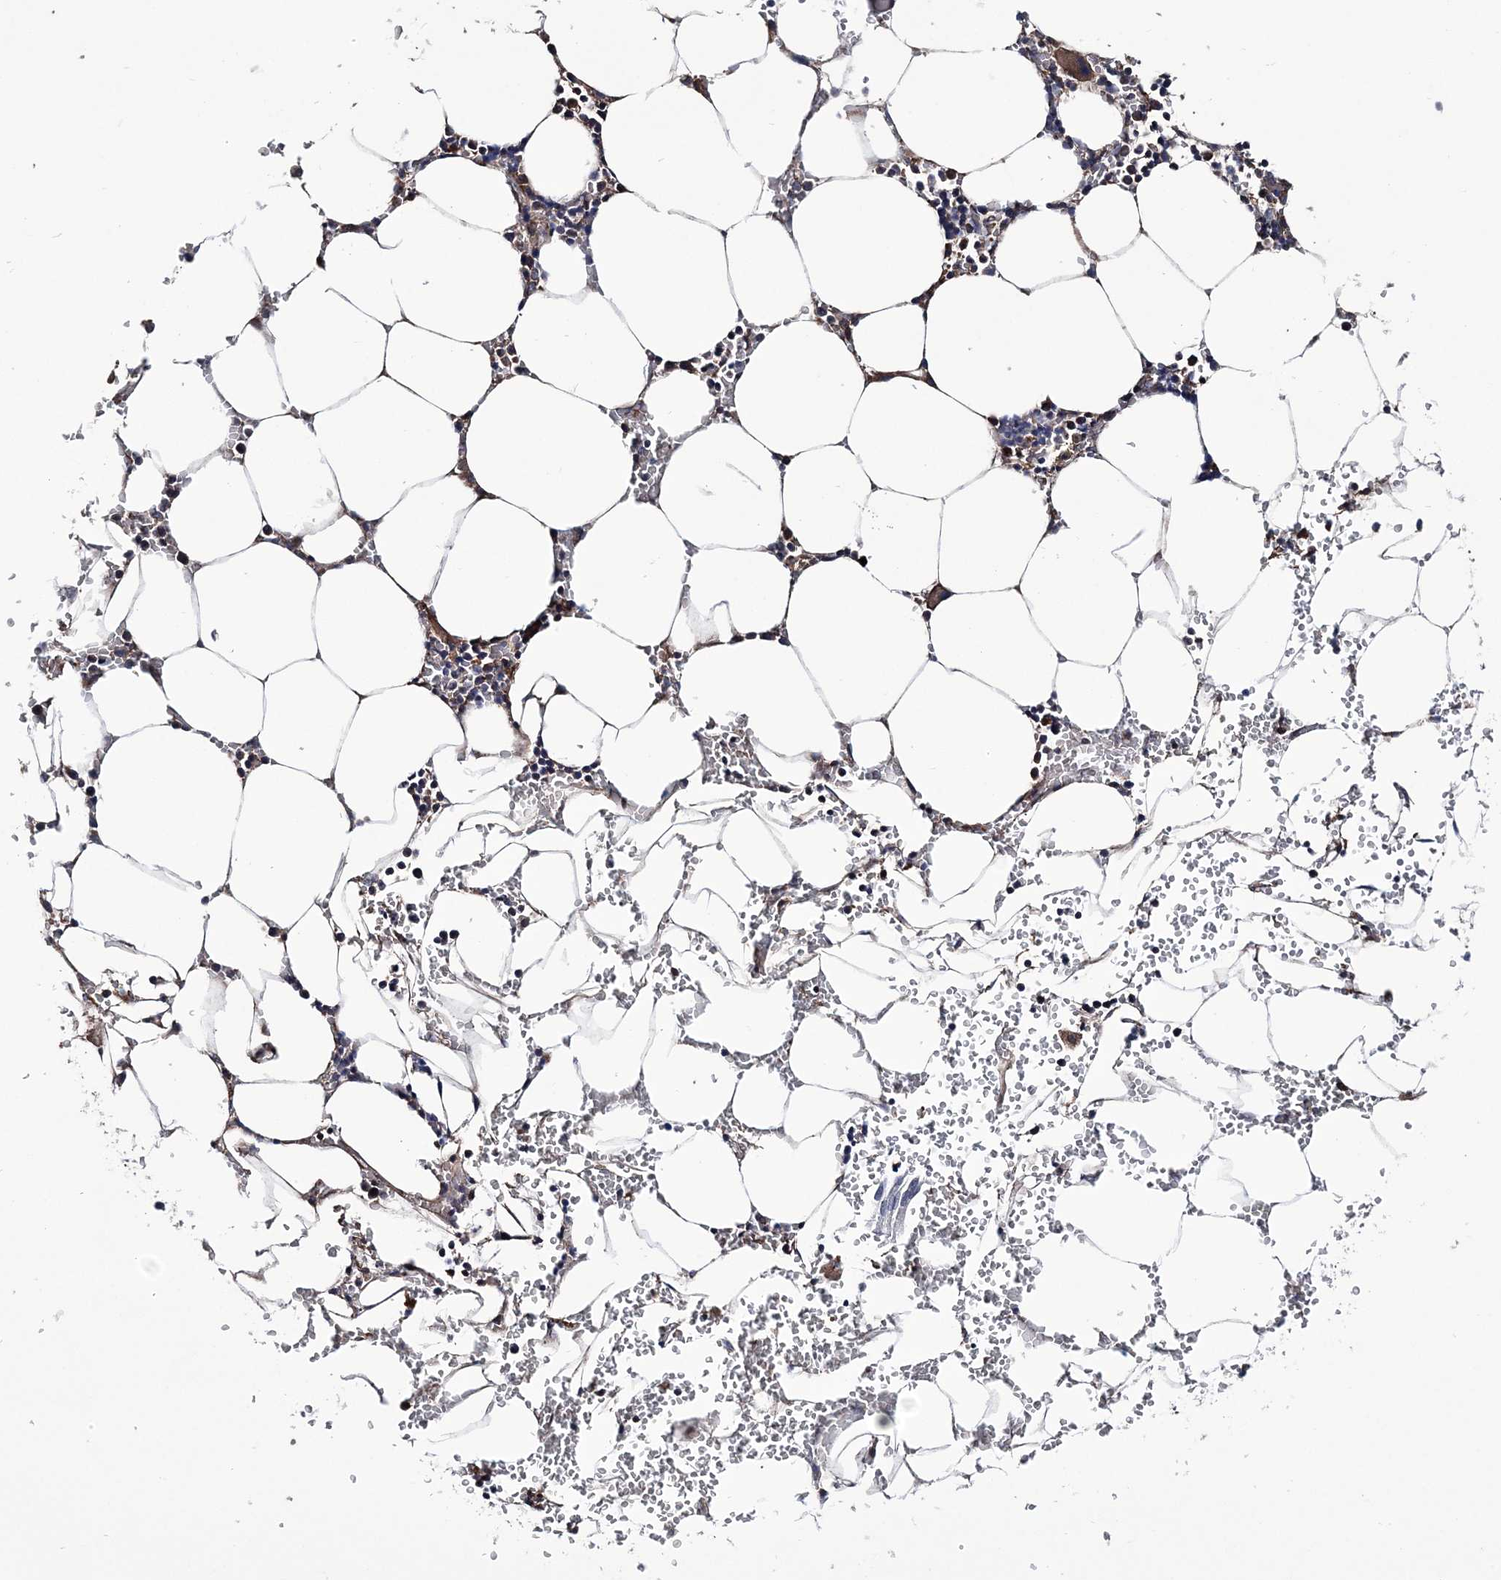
{"staining": {"intensity": "weak", "quantity": "<25%", "location": "cytoplasmic/membranous"}, "tissue": "bone marrow", "cell_type": "Hematopoietic cells", "image_type": "normal", "snomed": [{"axis": "morphology", "description": "Normal tissue, NOS"}, {"axis": "topography", "description": "Bone marrow"}], "caption": "This histopathology image is of unremarkable bone marrow stained with IHC to label a protein in brown with the nuclei are counter-stained blue. There is no expression in hematopoietic cells.", "gene": "PPP2R2B", "patient": {"sex": "male", "age": 70}}